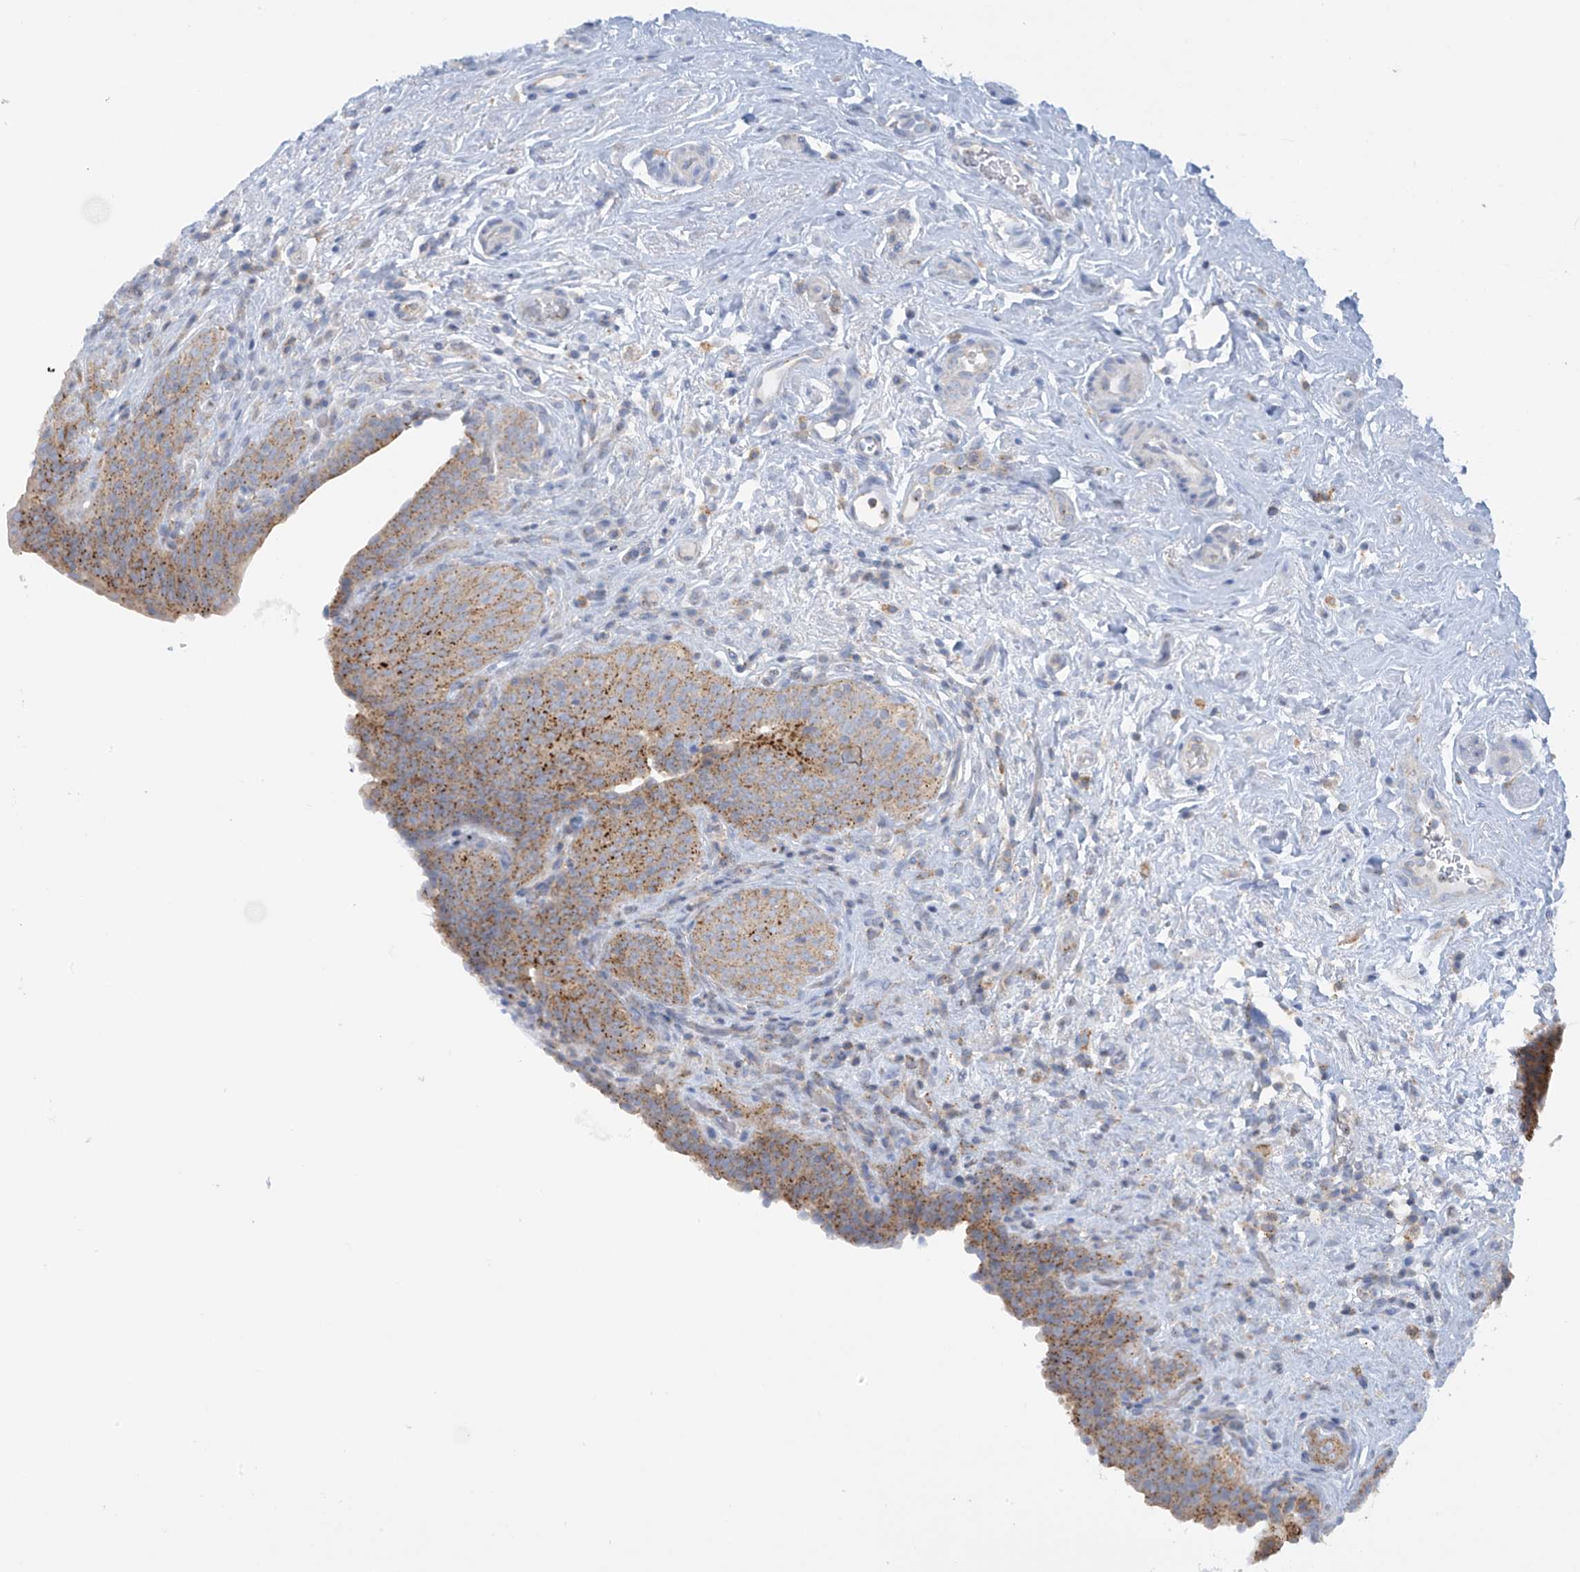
{"staining": {"intensity": "moderate", "quantity": "25%-75%", "location": "cytoplasmic/membranous"}, "tissue": "urinary bladder", "cell_type": "Urothelial cells", "image_type": "normal", "snomed": [{"axis": "morphology", "description": "Normal tissue, NOS"}, {"axis": "topography", "description": "Urinary bladder"}], "caption": "Normal urinary bladder displays moderate cytoplasmic/membranous positivity in about 25%-75% of urothelial cells, visualized by immunohistochemistry. The protein of interest is shown in brown color, while the nuclei are stained blue.", "gene": "SLC6A12", "patient": {"sex": "male", "age": 83}}